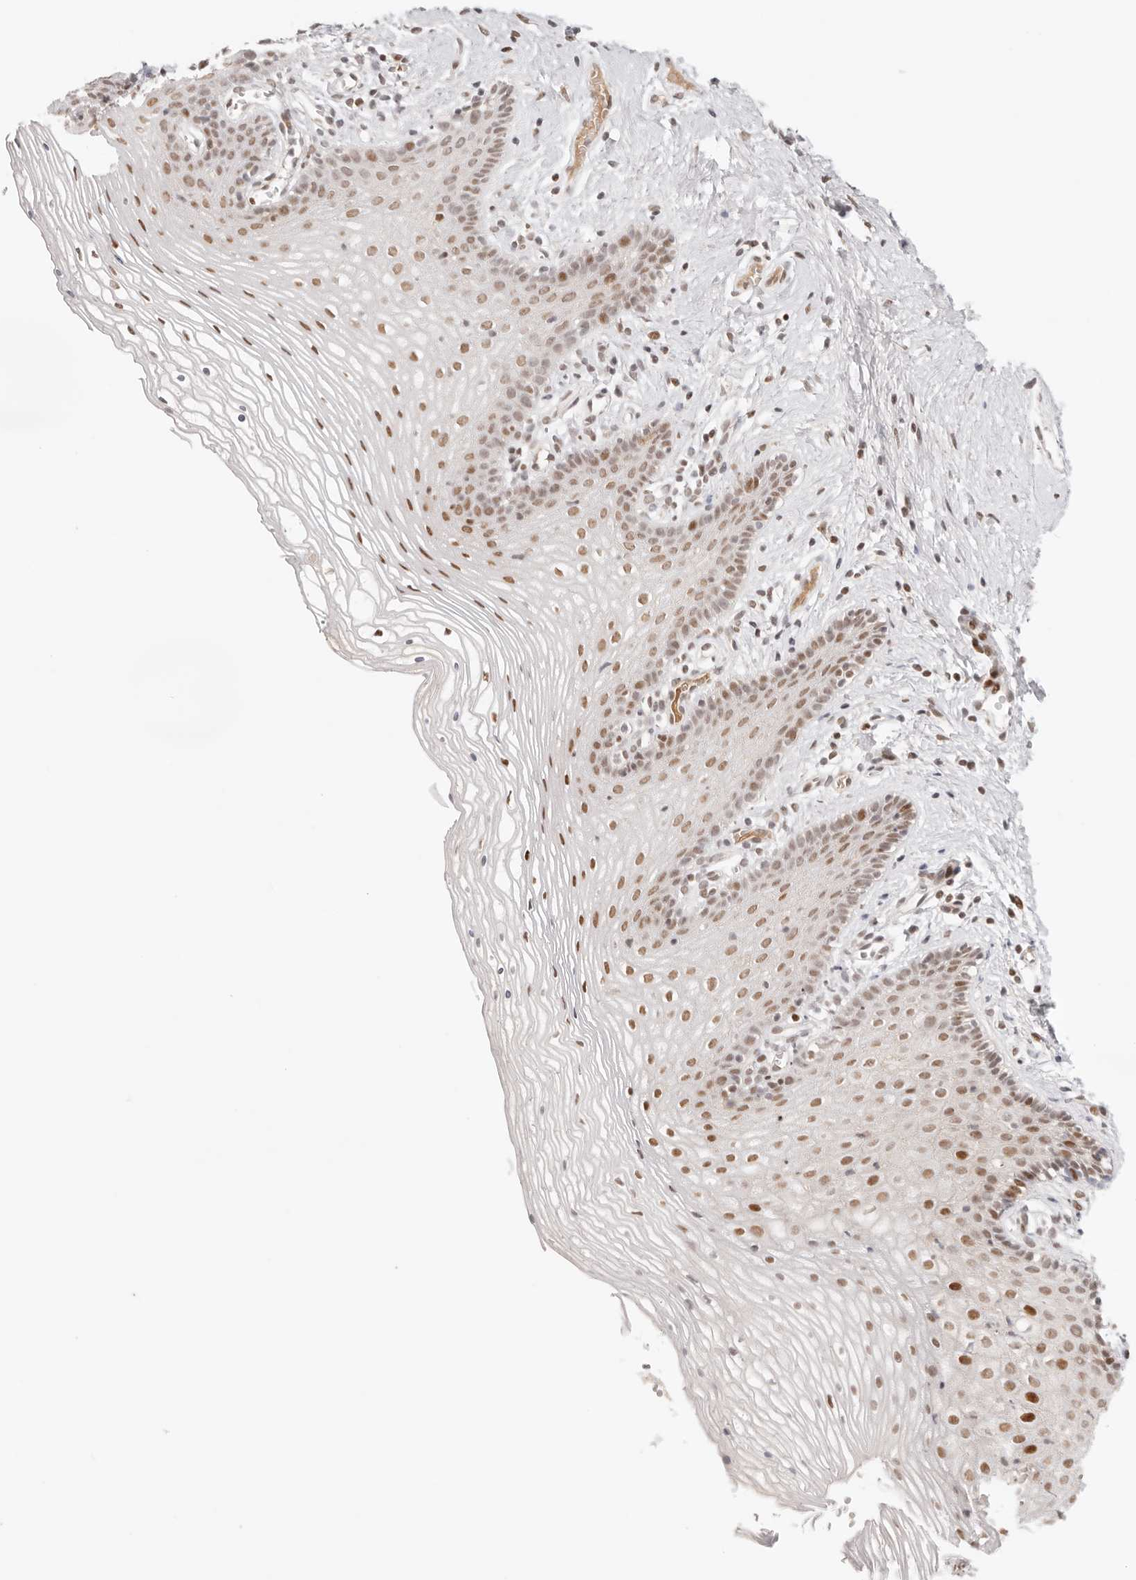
{"staining": {"intensity": "moderate", "quantity": ">75%", "location": "nuclear"}, "tissue": "vagina", "cell_type": "Squamous epithelial cells", "image_type": "normal", "snomed": [{"axis": "morphology", "description": "Normal tissue, NOS"}, {"axis": "topography", "description": "Vagina"}], "caption": "Immunohistochemical staining of normal human vagina reveals medium levels of moderate nuclear staining in approximately >75% of squamous epithelial cells.", "gene": "HOXC5", "patient": {"sex": "female", "age": 32}}